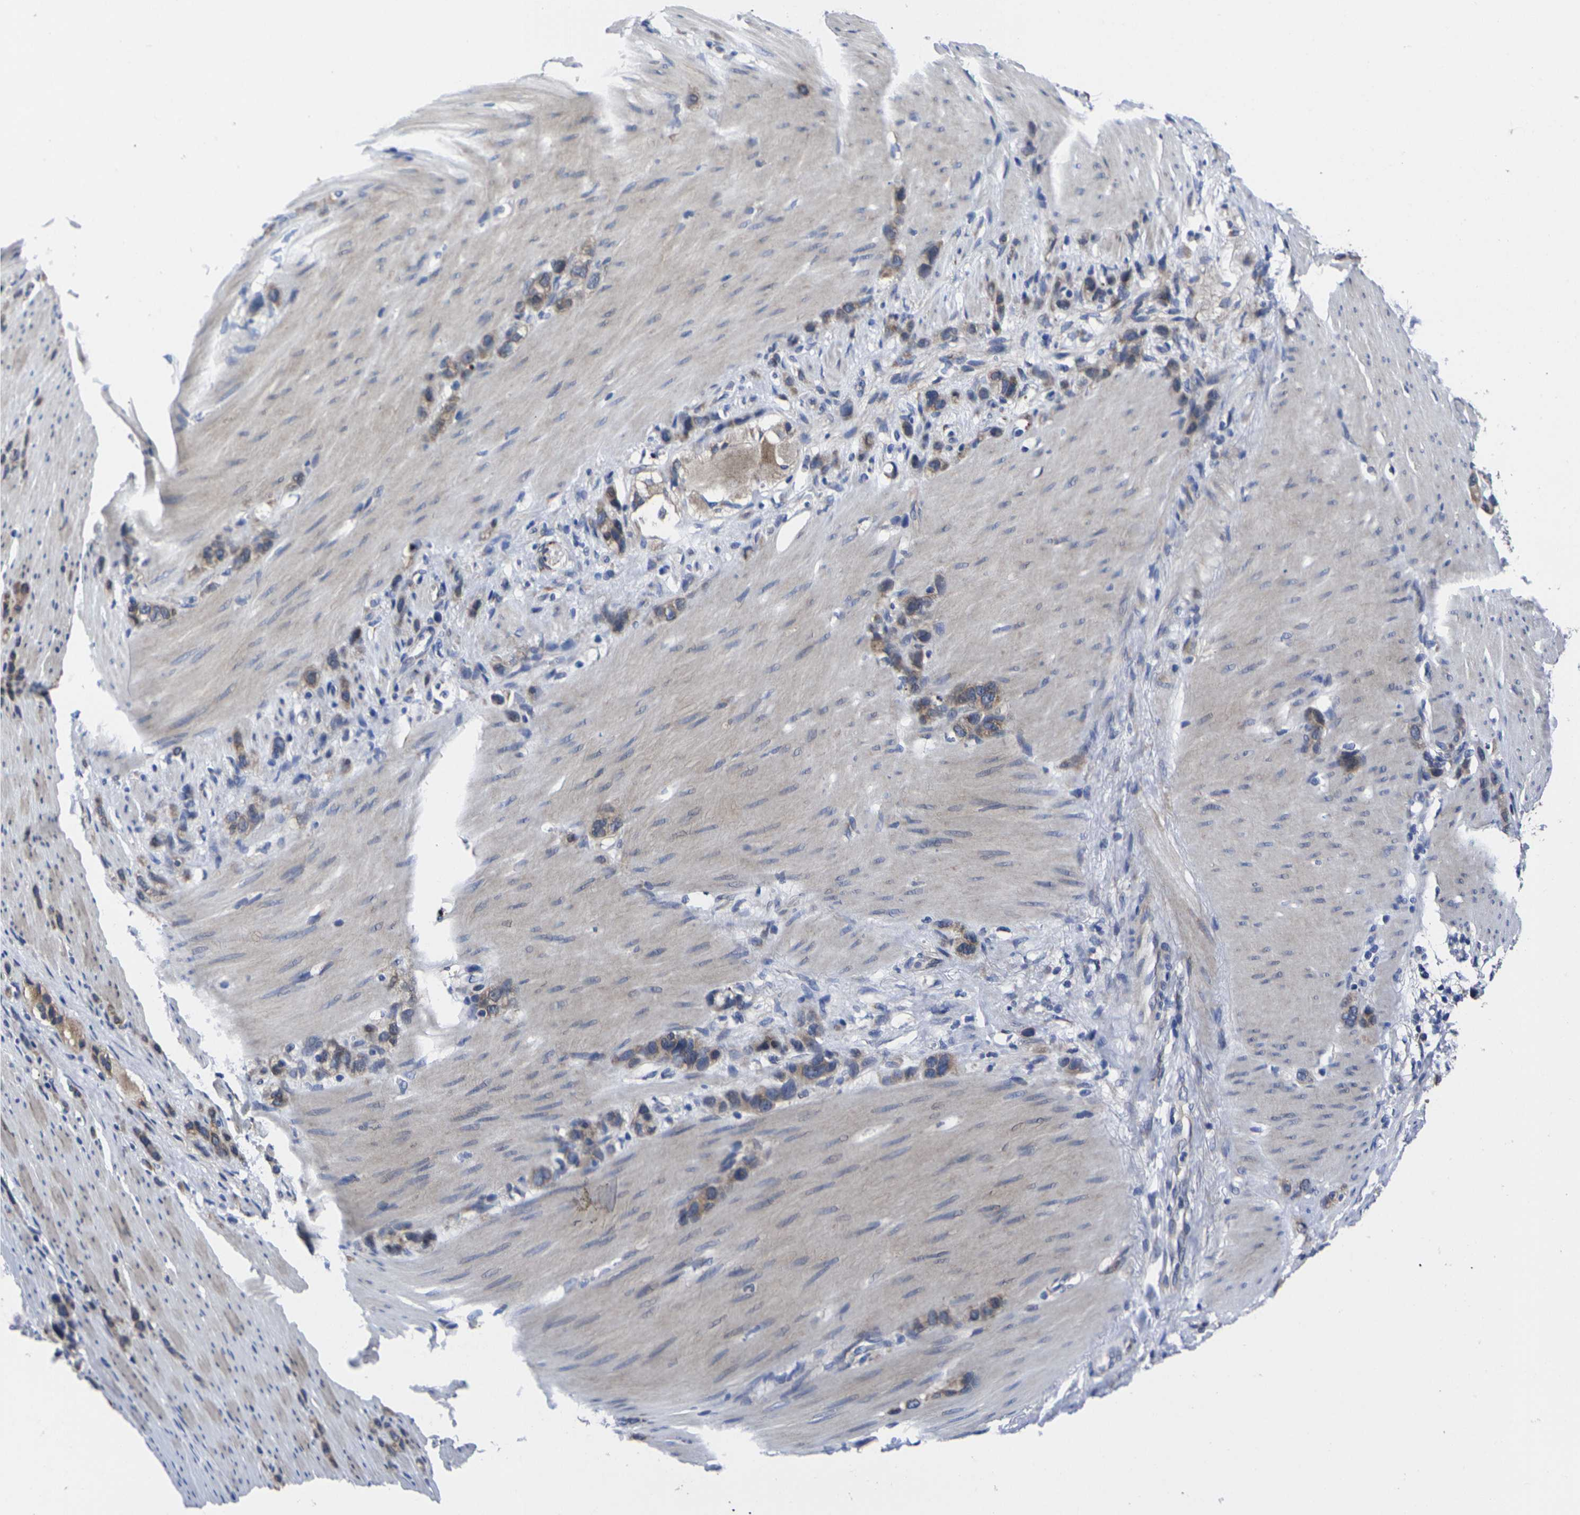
{"staining": {"intensity": "moderate", "quantity": ">75%", "location": "cytoplasmic/membranous"}, "tissue": "stomach cancer", "cell_type": "Tumor cells", "image_type": "cancer", "snomed": [{"axis": "morphology", "description": "Normal tissue, NOS"}, {"axis": "morphology", "description": "Adenocarcinoma, NOS"}, {"axis": "morphology", "description": "Adenocarcinoma, High grade"}, {"axis": "topography", "description": "Stomach, upper"}, {"axis": "topography", "description": "Stomach"}], "caption": "High-grade adenocarcinoma (stomach) stained for a protein (brown) shows moderate cytoplasmic/membranous positive staining in about >75% of tumor cells.", "gene": "CYP2C8", "patient": {"sex": "female", "age": 65}}